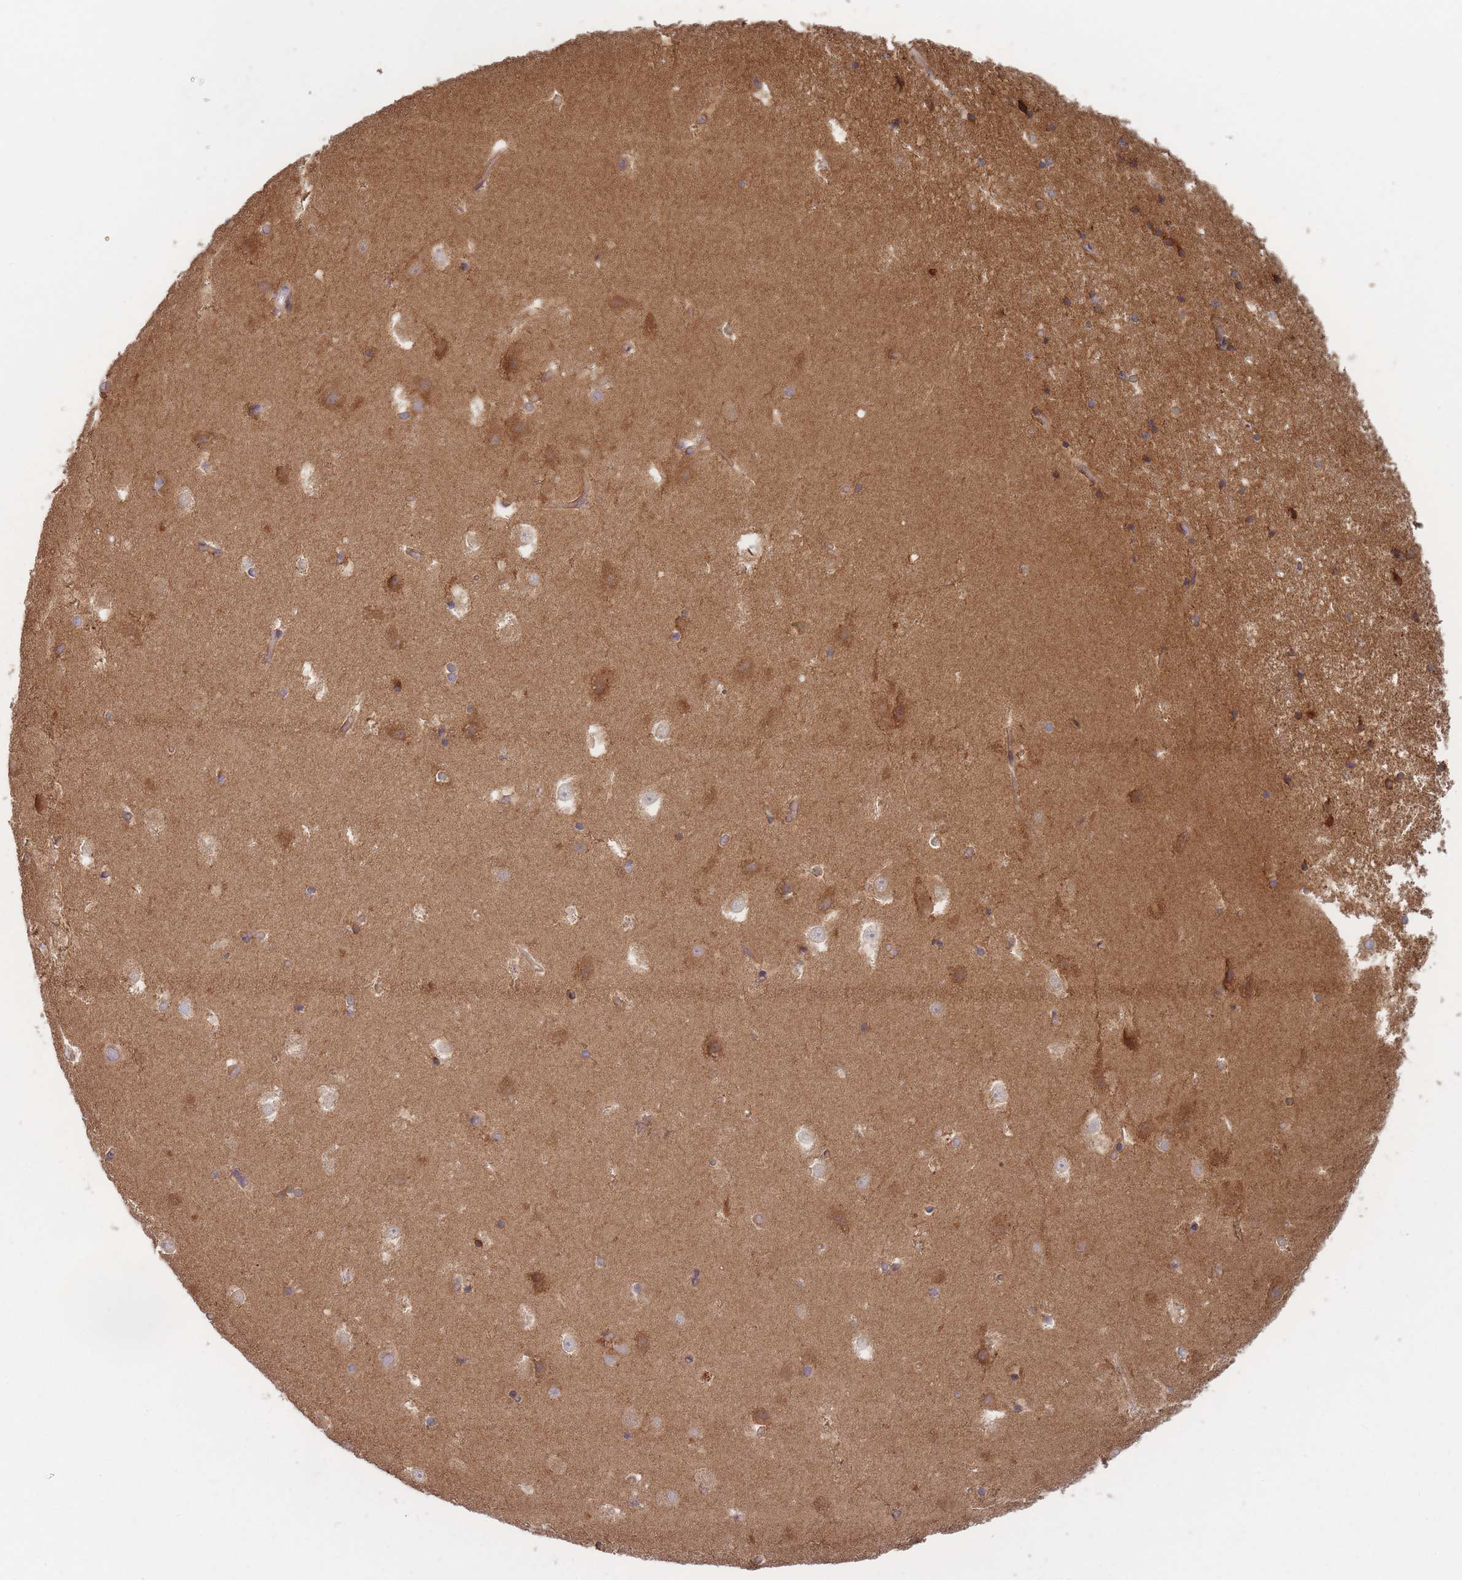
{"staining": {"intensity": "moderate", "quantity": ">75%", "location": "cytoplasmic/membranous"}, "tissue": "hippocampus", "cell_type": "Glial cells", "image_type": "normal", "snomed": [{"axis": "morphology", "description": "Normal tissue, NOS"}, {"axis": "topography", "description": "Hippocampus"}], "caption": "Protein analysis of normal hippocampus shows moderate cytoplasmic/membranous staining in about >75% of glial cells. The protein is stained brown, and the nuclei are stained in blue (DAB (3,3'-diaminobenzidine) IHC with brightfield microscopy, high magnification).", "gene": "KDSR", "patient": {"sex": "female", "age": 52}}